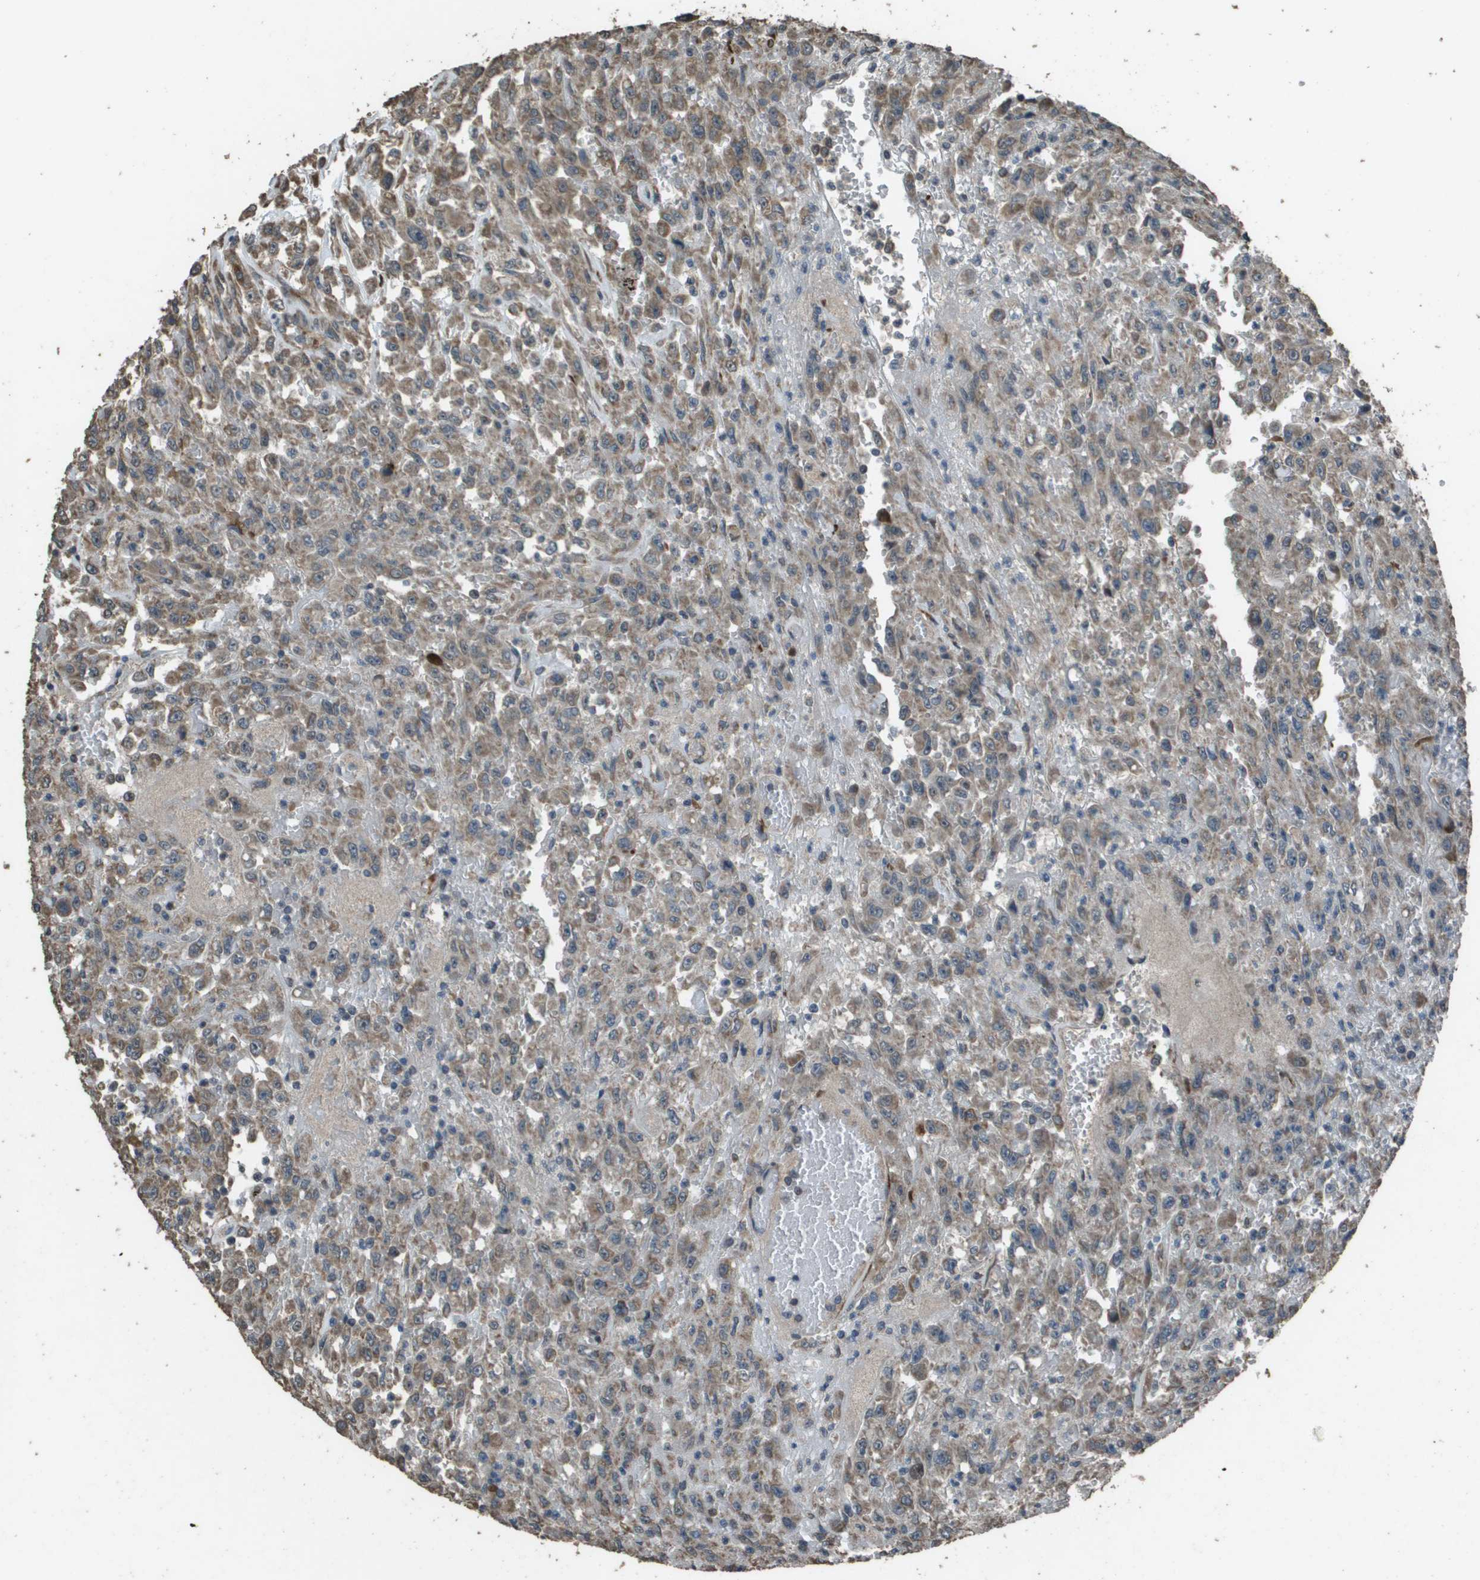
{"staining": {"intensity": "moderate", "quantity": "25%-75%", "location": "cytoplasmic/membranous"}, "tissue": "urothelial cancer", "cell_type": "Tumor cells", "image_type": "cancer", "snomed": [{"axis": "morphology", "description": "Urothelial carcinoma, High grade"}, {"axis": "topography", "description": "Urinary bladder"}], "caption": "High-power microscopy captured an IHC micrograph of high-grade urothelial carcinoma, revealing moderate cytoplasmic/membranous positivity in approximately 25%-75% of tumor cells.", "gene": "FIG4", "patient": {"sex": "male", "age": 46}}